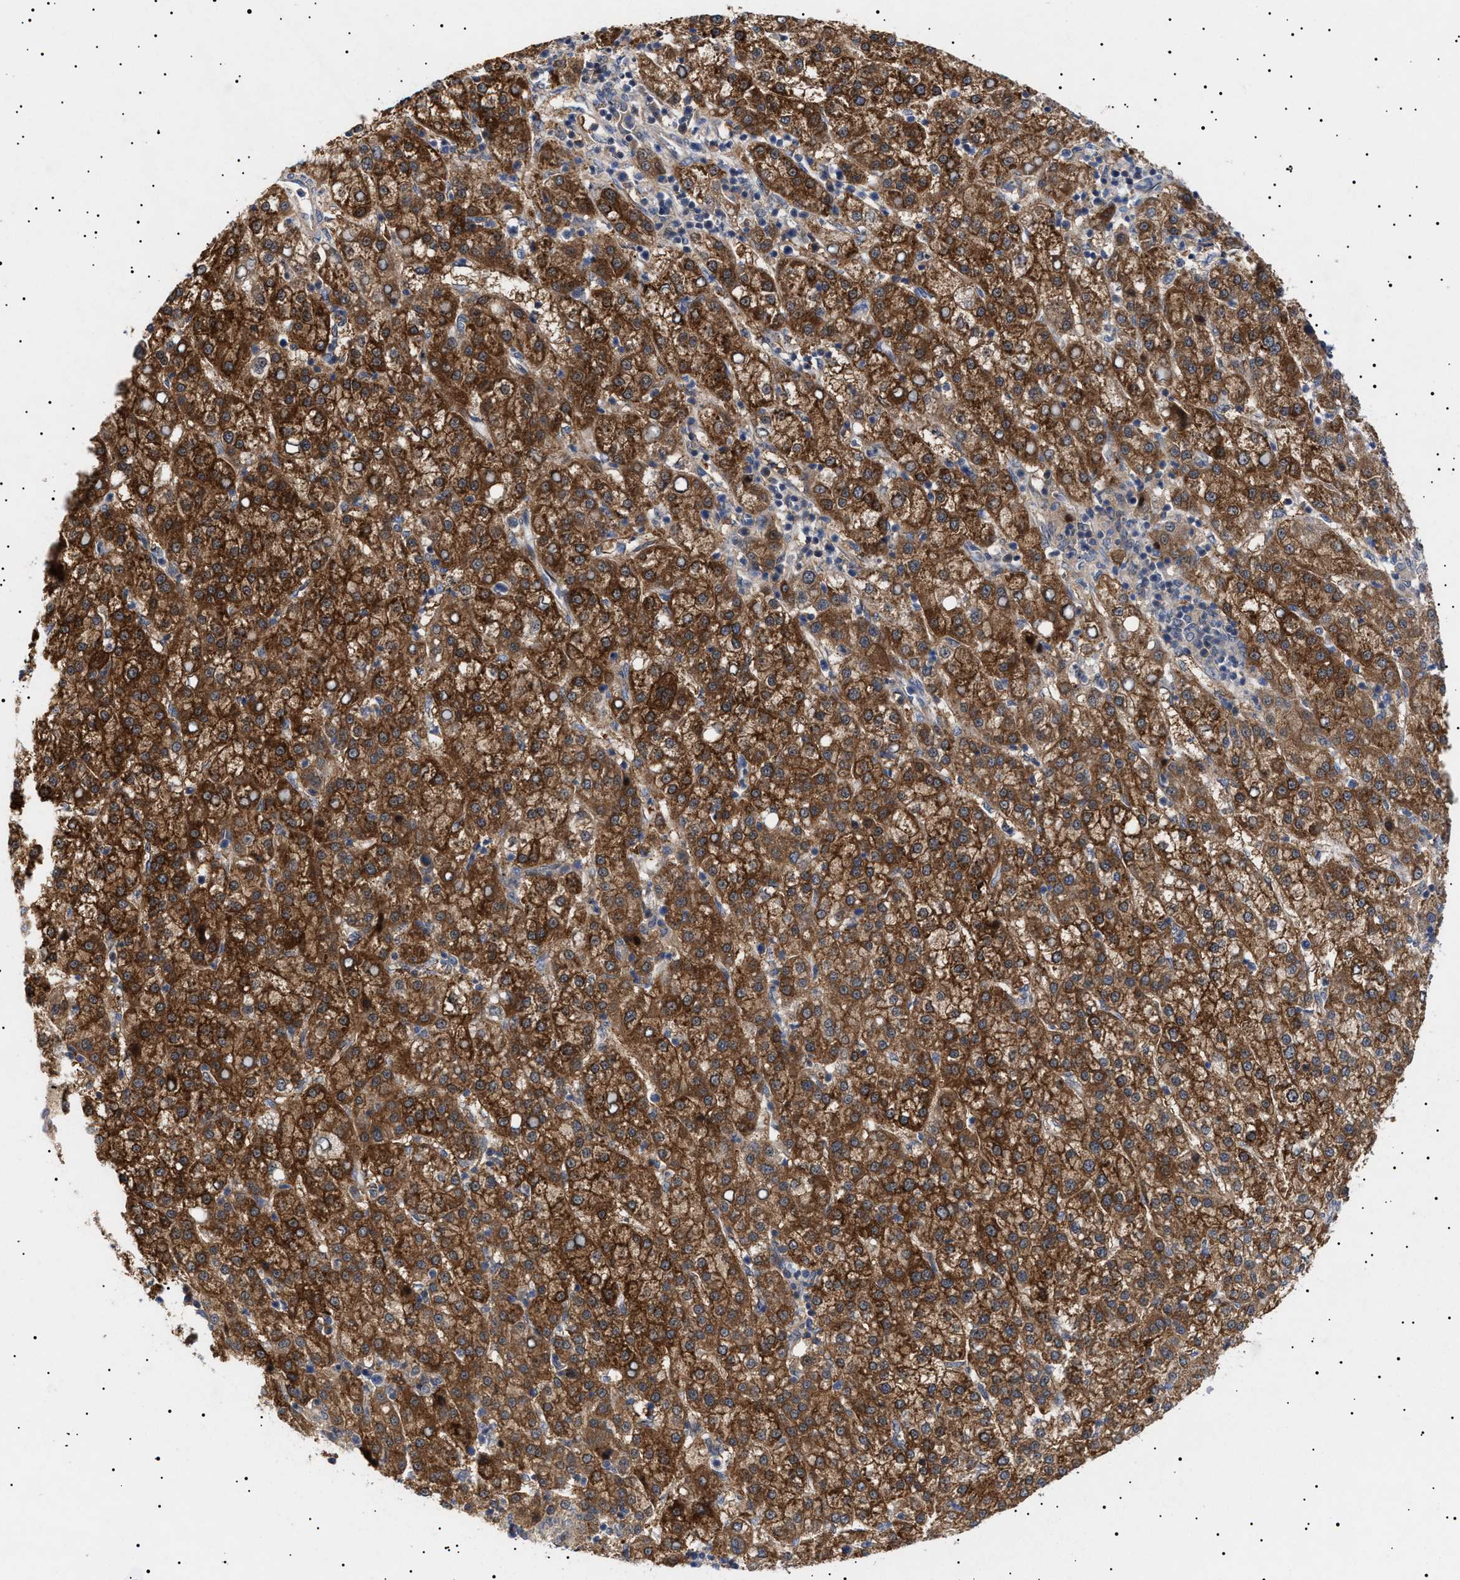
{"staining": {"intensity": "strong", "quantity": ">75%", "location": "cytoplasmic/membranous"}, "tissue": "liver cancer", "cell_type": "Tumor cells", "image_type": "cancer", "snomed": [{"axis": "morphology", "description": "Carcinoma, Hepatocellular, NOS"}, {"axis": "topography", "description": "Liver"}], "caption": "A brown stain shows strong cytoplasmic/membranous positivity of a protein in human hepatocellular carcinoma (liver) tumor cells.", "gene": "NPLOC4", "patient": {"sex": "female", "age": 58}}